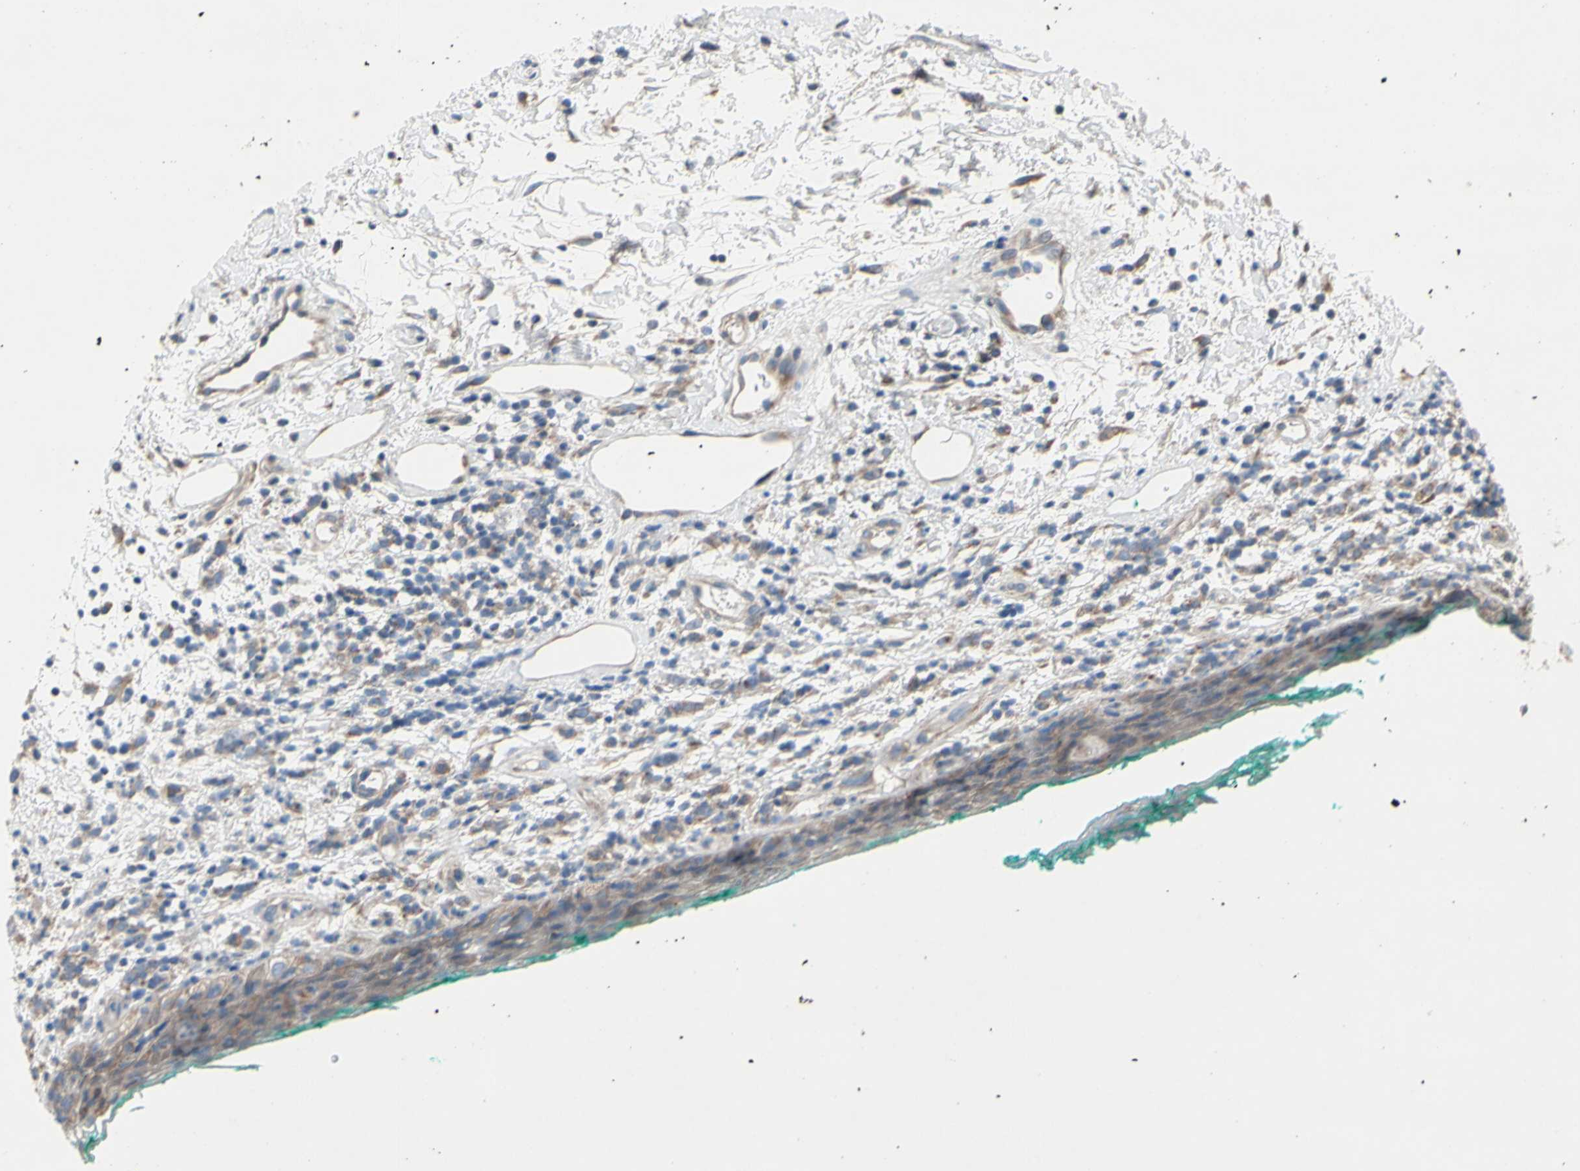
{"staining": {"intensity": "moderate", "quantity": "25%-75%", "location": "cytoplasmic/membranous"}, "tissue": "oral mucosa", "cell_type": "Squamous epithelial cells", "image_type": "normal", "snomed": [{"axis": "morphology", "description": "Normal tissue, NOS"}, {"axis": "topography", "description": "Skeletal muscle"}, {"axis": "topography", "description": "Oral tissue"}, {"axis": "topography", "description": "Peripheral nerve tissue"}], "caption": "Protein positivity by immunohistochemistry (IHC) shows moderate cytoplasmic/membranous positivity in approximately 25%-75% of squamous epithelial cells in benign oral mucosa.", "gene": "GRAMD2B", "patient": {"sex": "female", "age": 84}}